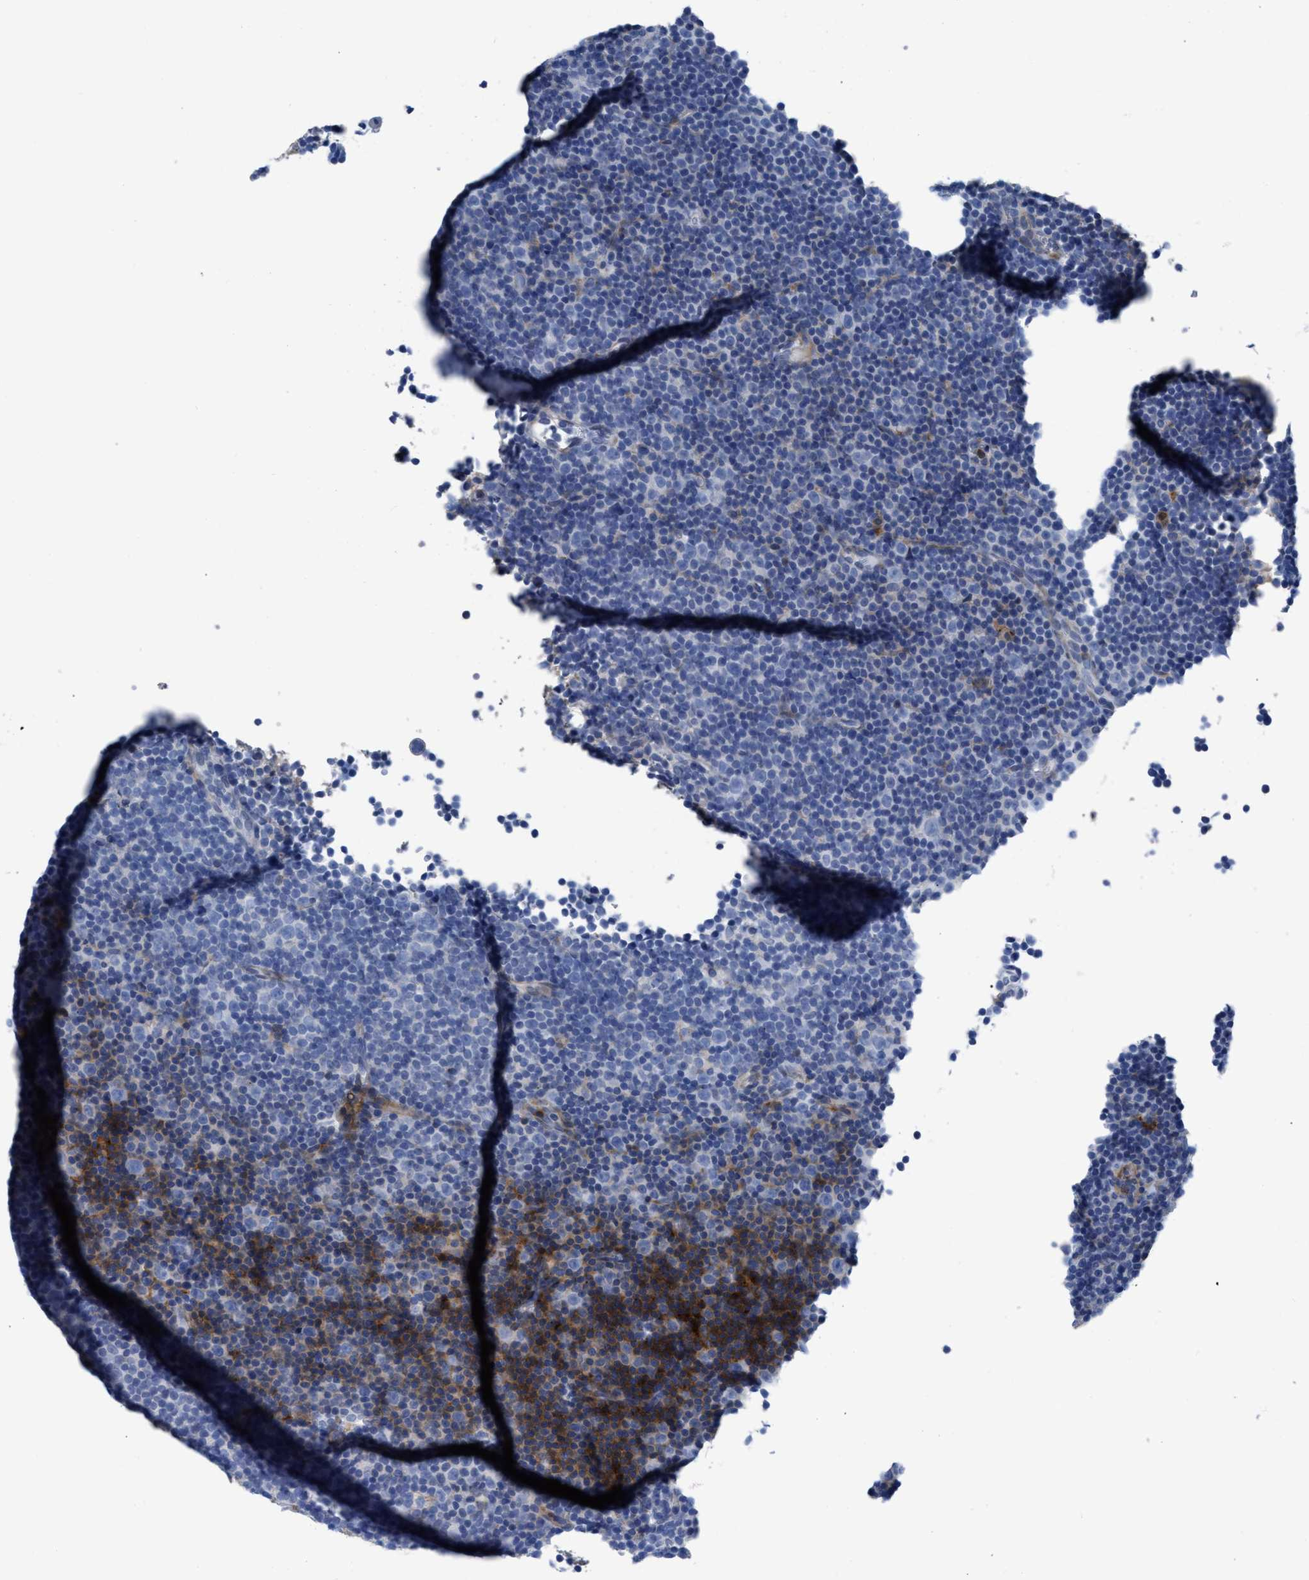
{"staining": {"intensity": "moderate", "quantity": "<25%", "location": "cytoplasmic/membranous"}, "tissue": "lymphoma", "cell_type": "Tumor cells", "image_type": "cancer", "snomed": [{"axis": "morphology", "description": "Malignant lymphoma, non-Hodgkin's type, Low grade"}, {"axis": "topography", "description": "Lymph node"}], "caption": "A histopathology image of human lymphoma stained for a protein shows moderate cytoplasmic/membranous brown staining in tumor cells.", "gene": "PRMT2", "patient": {"sex": "female", "age": 67}}